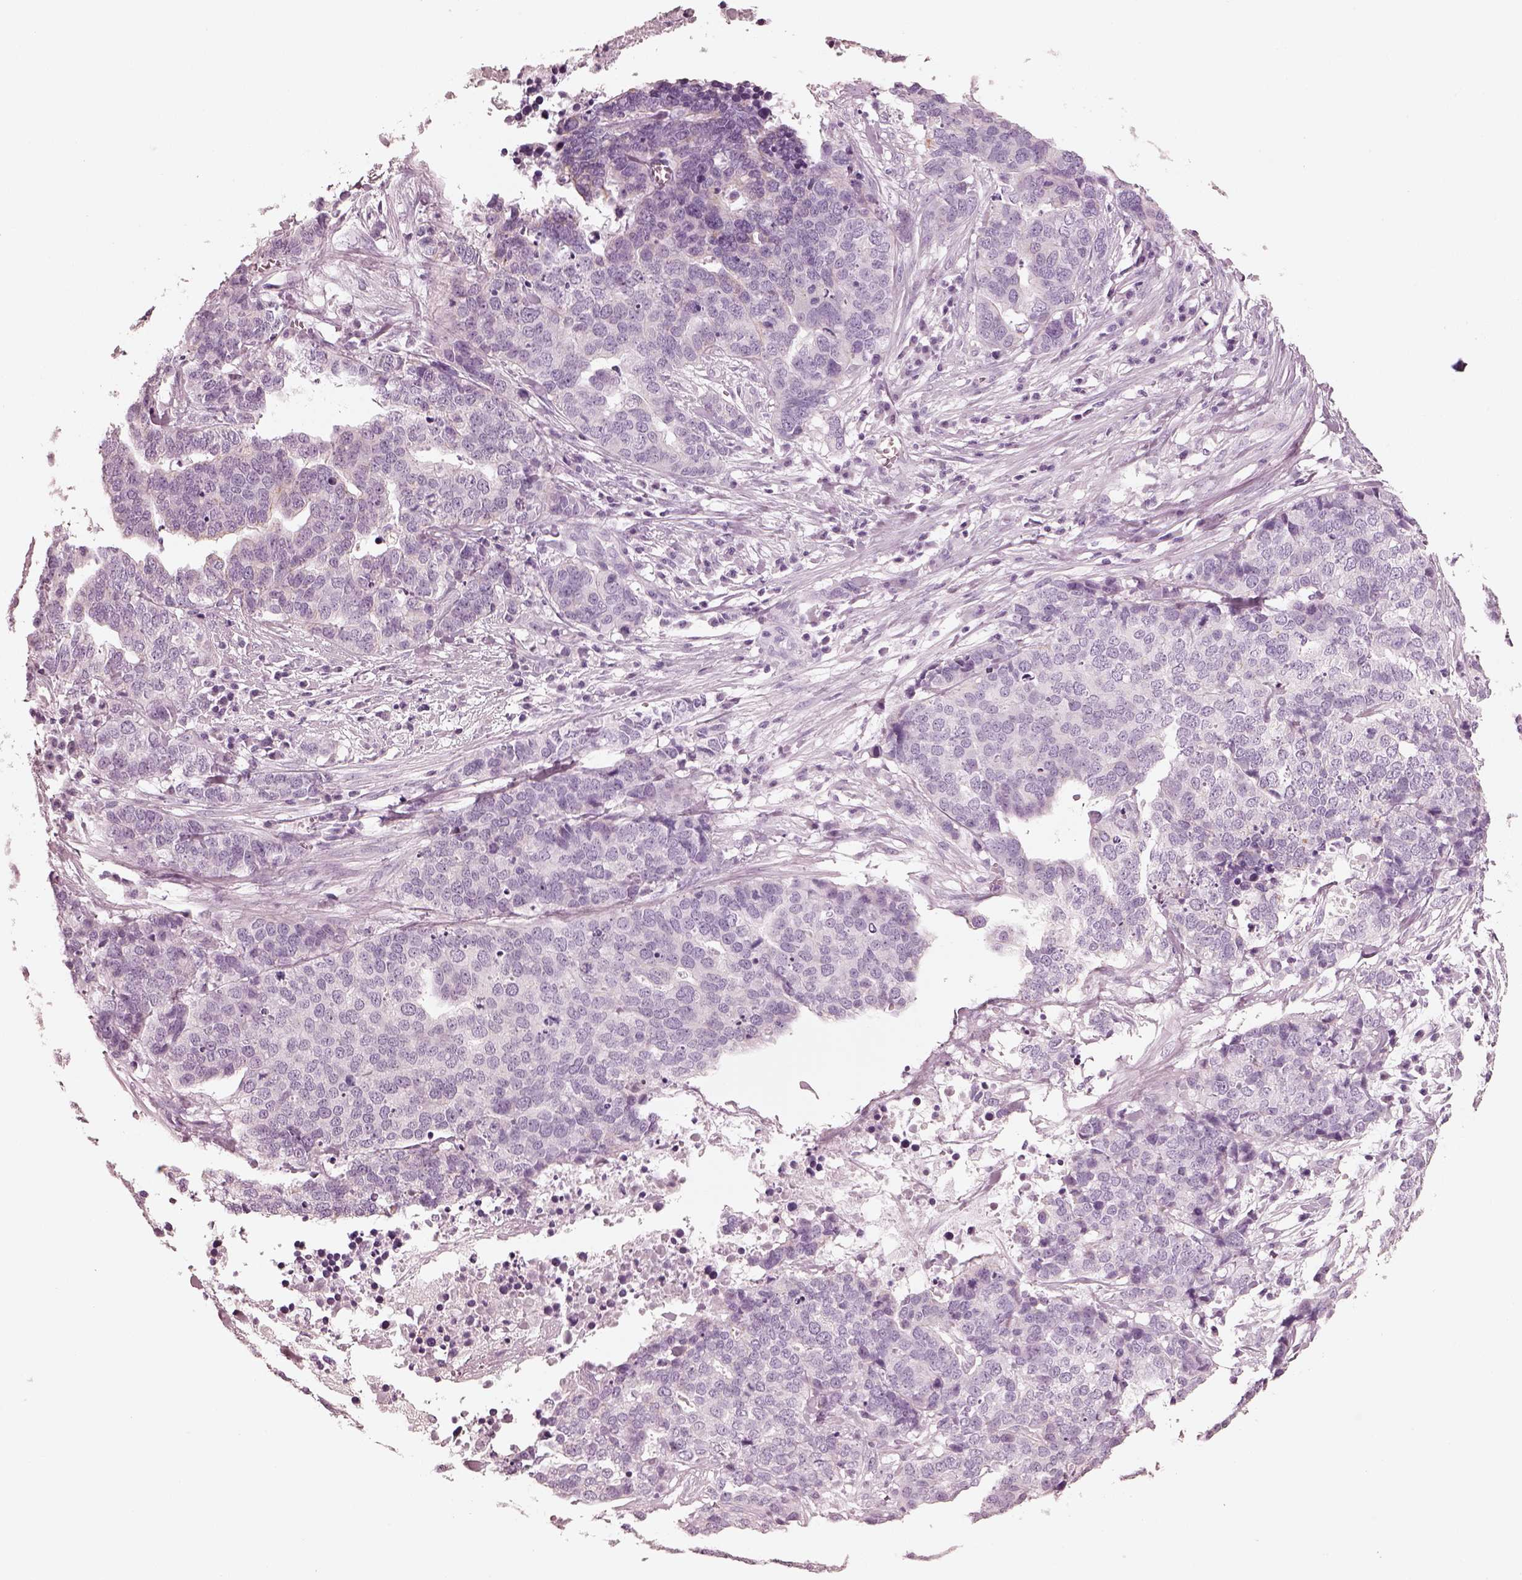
{"staining": {"intensity": "negative", "quantity": "none", "location": "none"}, "tissue": "ovarian cancer", "cell_type": "Tumor cells", "image_type": "cancer", "snomed": [{"axis": "morphology", "description": "Carcinoma, endometroid"}, {"axis": "topography", "description": "Ovary"}], "caption": "Ovarian cancer was stained to show a protein in brown. There is no significant staining in tumor cells.", "gene": "PON3", "patient": {"sex": "female", "age": 65}}